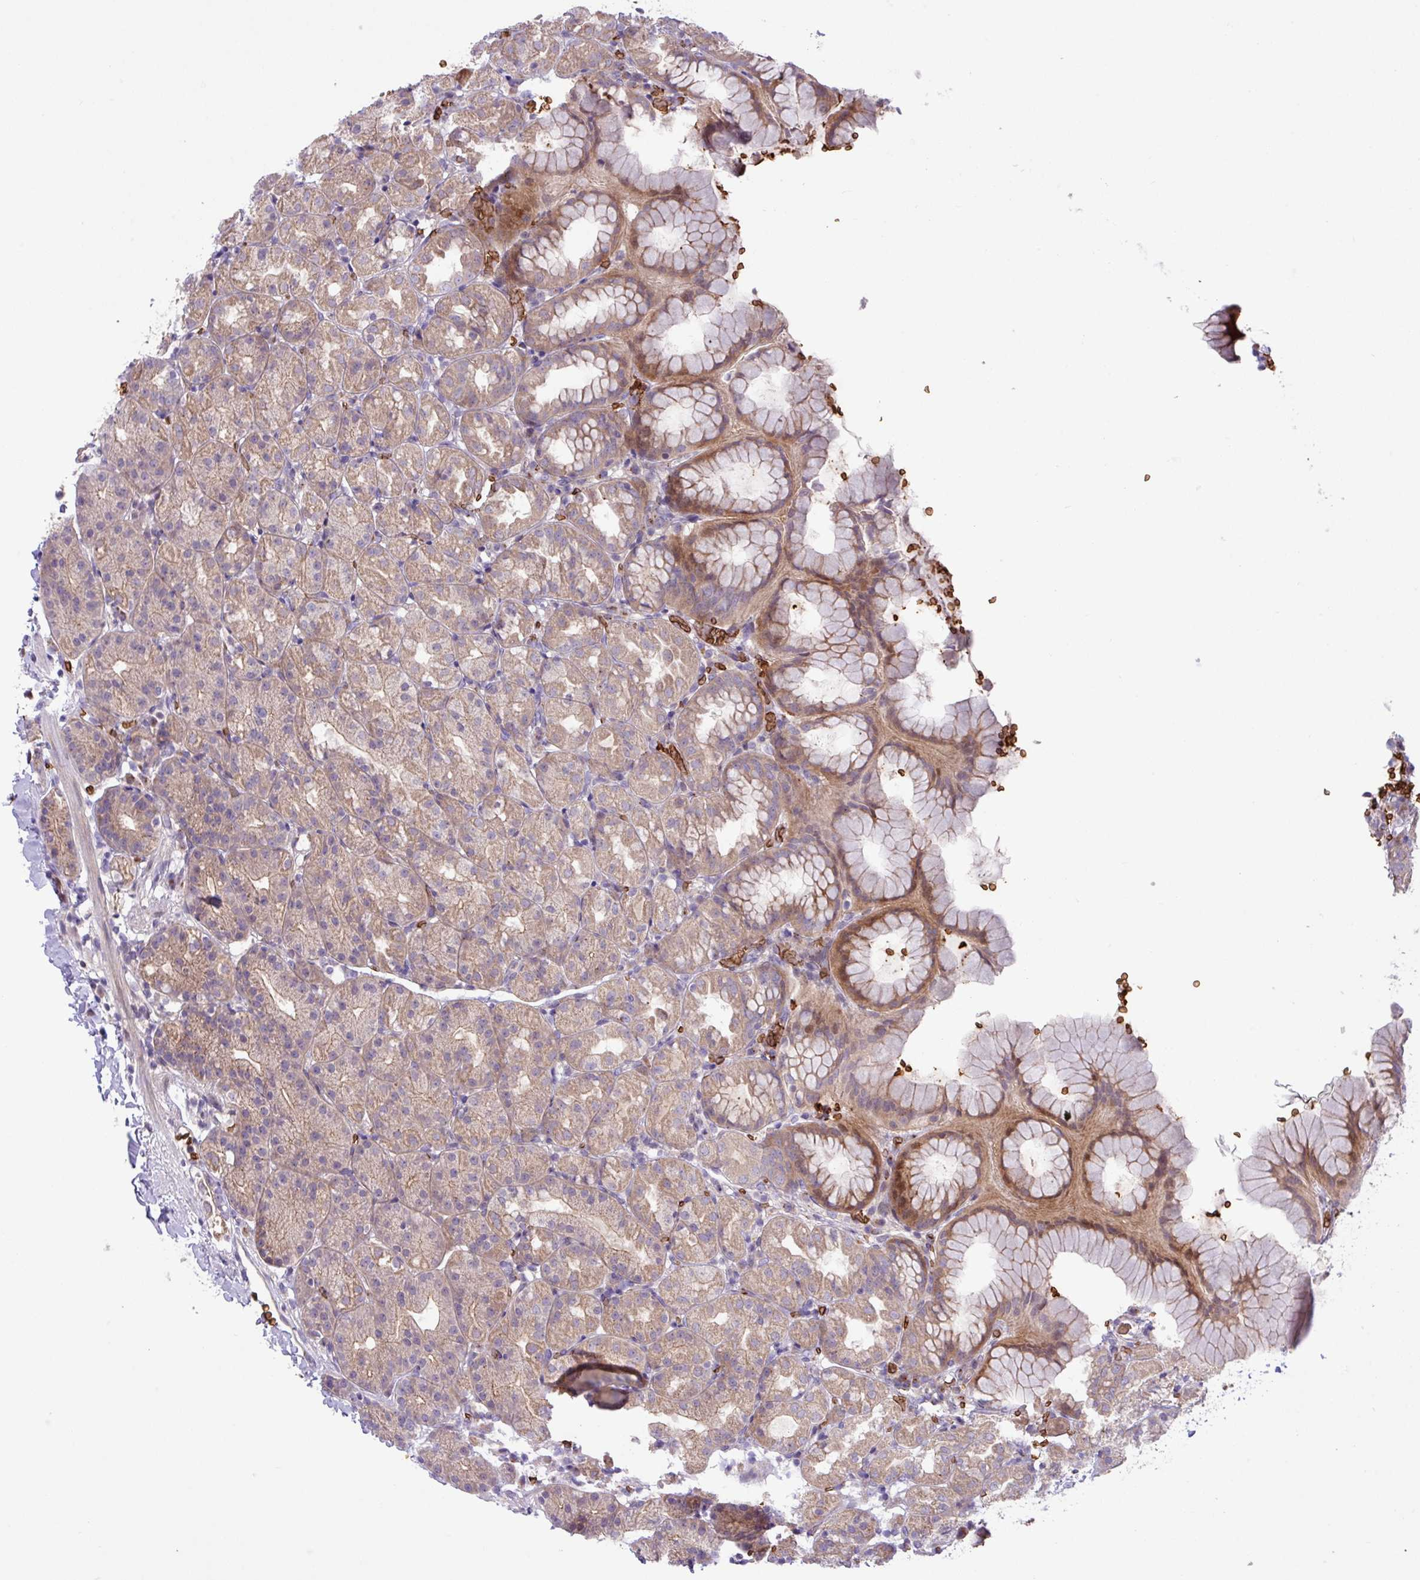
{"staining": {"intensity": "weak", "quantity": "25%-75%", "location": "cytoplasmic/membranous"}, "tissue": "stomach", "cell_type": "Glandular cells", "image_type": "normal", "snomed": [{"axis": "morphology", "description": "Normal tissue, NOS"}, {"axis": "topography", "description": "Stomach, upper"}], "caption": "Benign stomach reveals weak cytoplasmic/membranous expression in about 25%-75% of glandular cells.", "gene": "RAD21L1", "patient": {"sex": "female", "age": 81}}